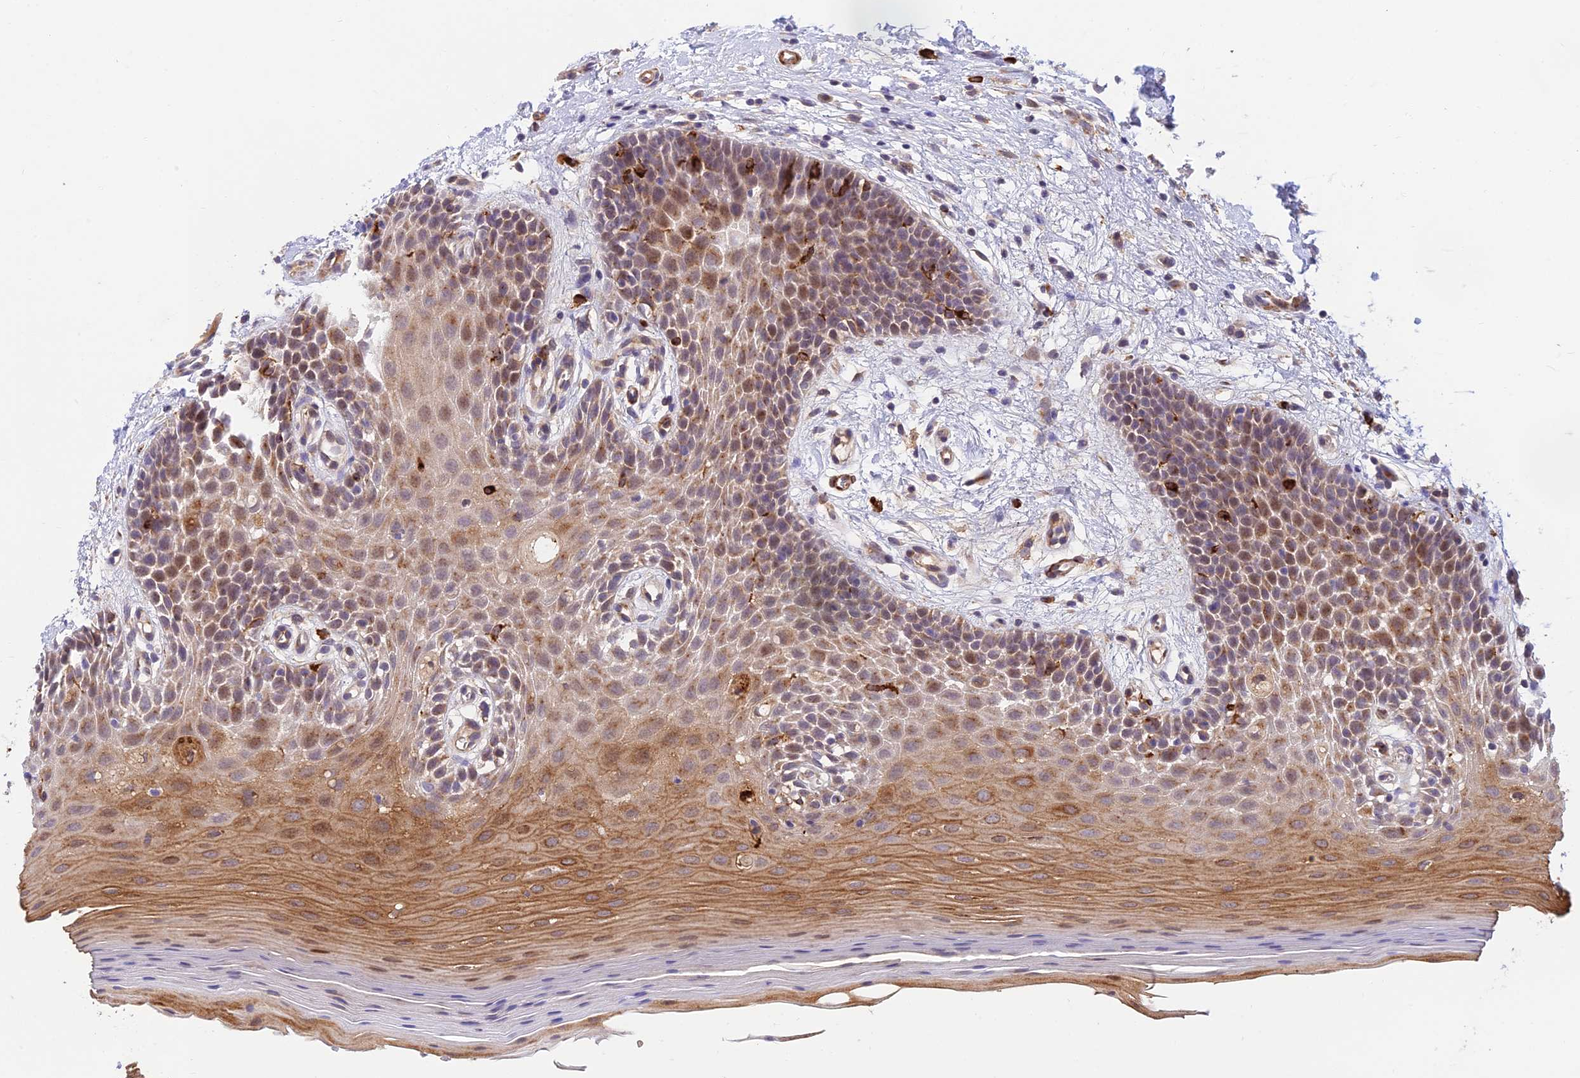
{"staining": {"intensity": "moderate", "quantity": "25%-75%", "location": "cytoplasmic/membranous"}, "tissue": "oral mucosa", "cell_type": "Squamous epithelial cells", "image_type": "normal", "snomed": [{"axis": "morphology", "description": "Normal tissue, NOS"}, {"axis": "topography", "description": "Oral tissue"}, {"axis": "topography", "description": "Tounge, NOS"}], "caption": "DAB immunohistochemical staining of benign oral mucosa shows moderate cytoplasmic/membranous protein staining in approximately 25%-75% of squamous epithelial cells. (Brightfield microscopy of DAB IHC at high magnification).", "gene": "ASPDH", "patient": {"sex": "male", "age": 47}}